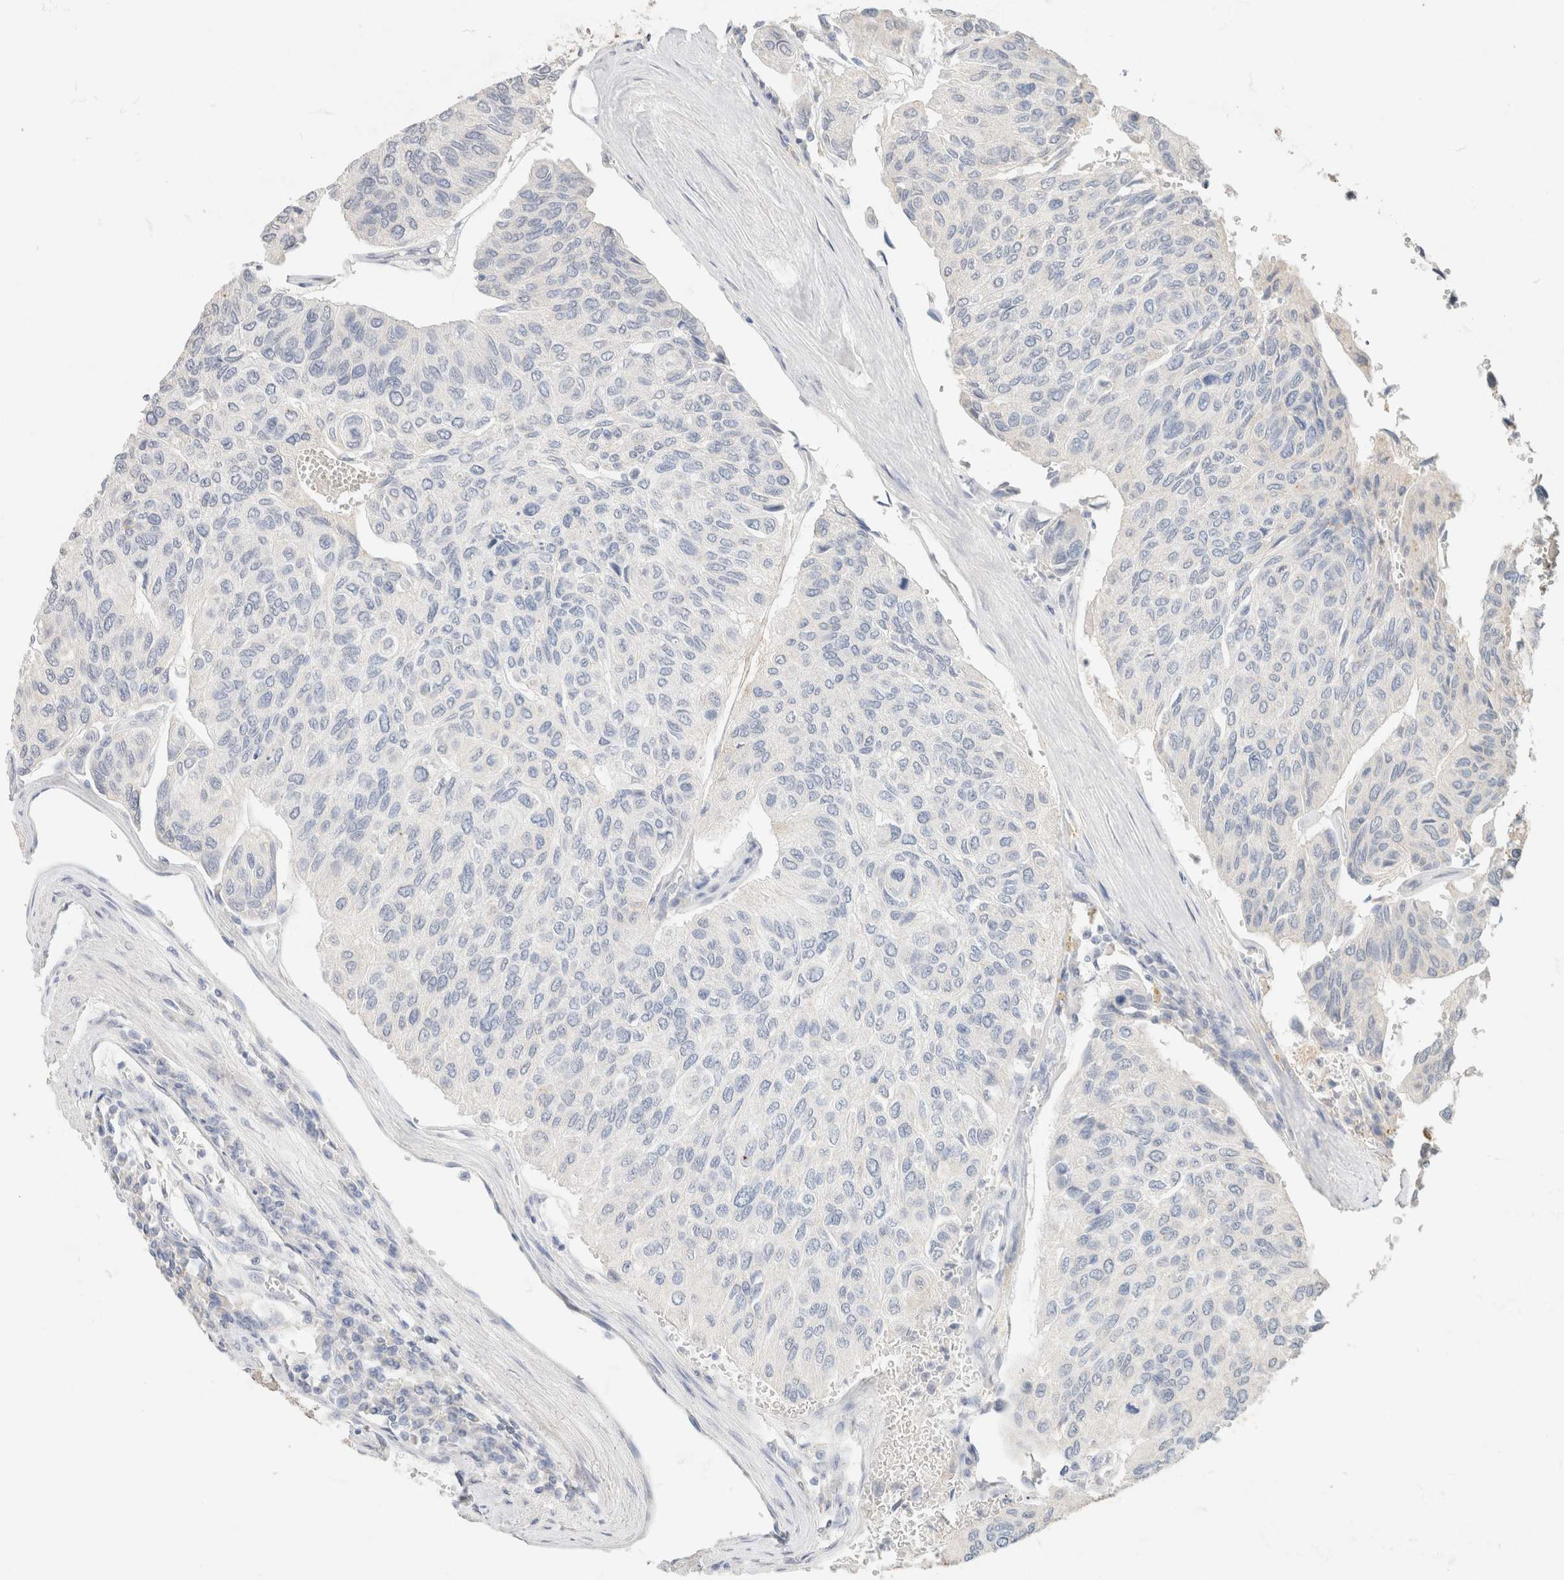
{"staining": {"intensity": "negative", "quantity": "none", "location": "none"}, "tissue": "urothelial cancer", "cell_type": "Tumor cells", "image_type": "cancer", "snomed": [{"axis": "morphology", "description": "Urothelial carcinoma, High grade"}, {"axis": "topography", "description": "Urinary bladder"}], "caption": "This is an IHC micrograph of human urothelial cancer. There is no positivity in tumor cells.", "gene": "CA12", "patient": {"sex": "male", "age": 66}}